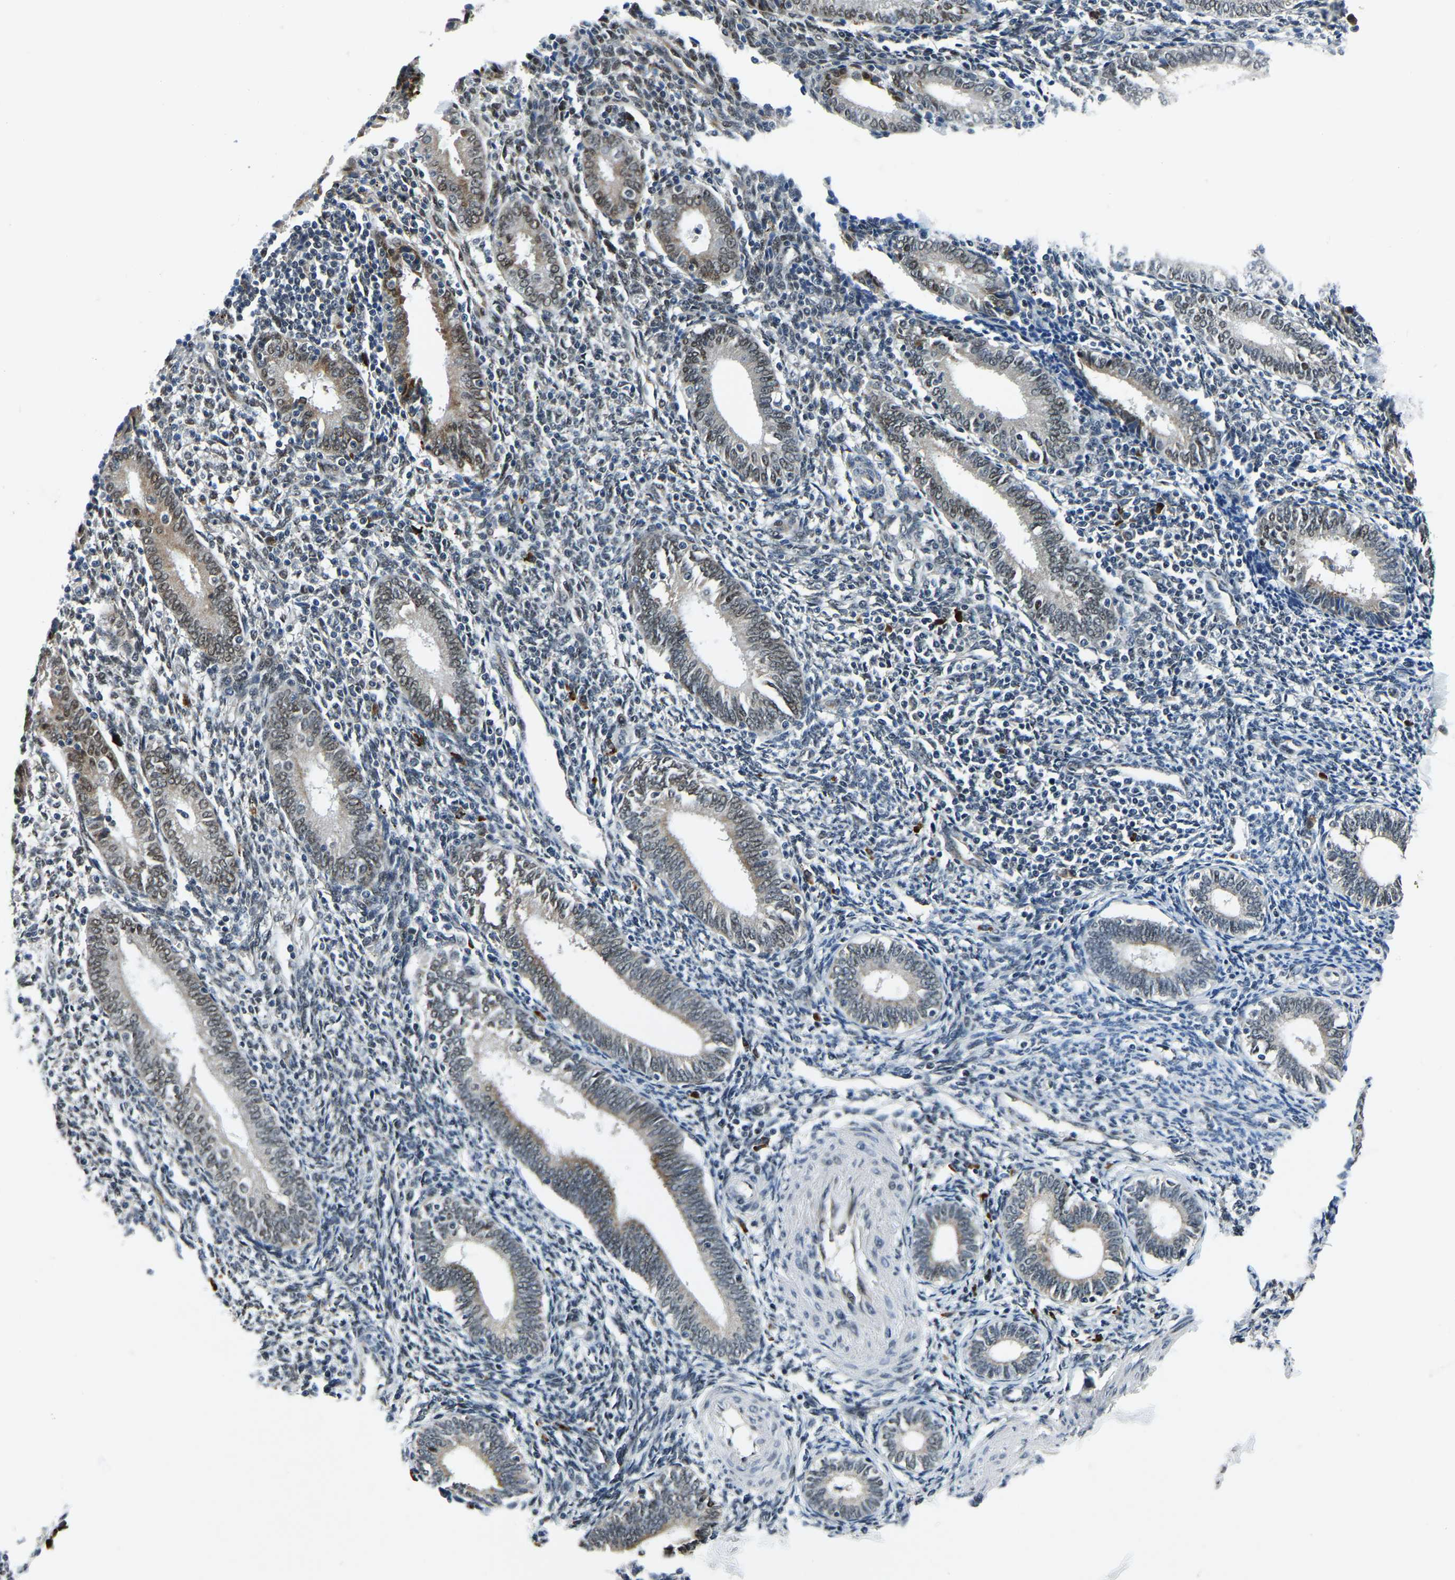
{"staining": {"intensity": "strong", "quantity": "<25%", "location": "nuclear"}, "tissue": "endometrium", "cell_type": "Cells in endometrial stroma", "image_type": "normal", "snomed": [{"axis": "morphology", "description": "Normal tissue, NOS"}, {"axis": "topography", "description": "Endometrium"}], "caption": "There is medium levels of strong nuclear positivity in cells in endometrial stroma of unremarkable endometrium, as demonstrated by immunohistochemical staining (brown color).", "gene": "ING2", "patient": {"sex": "female", "age": 41}}